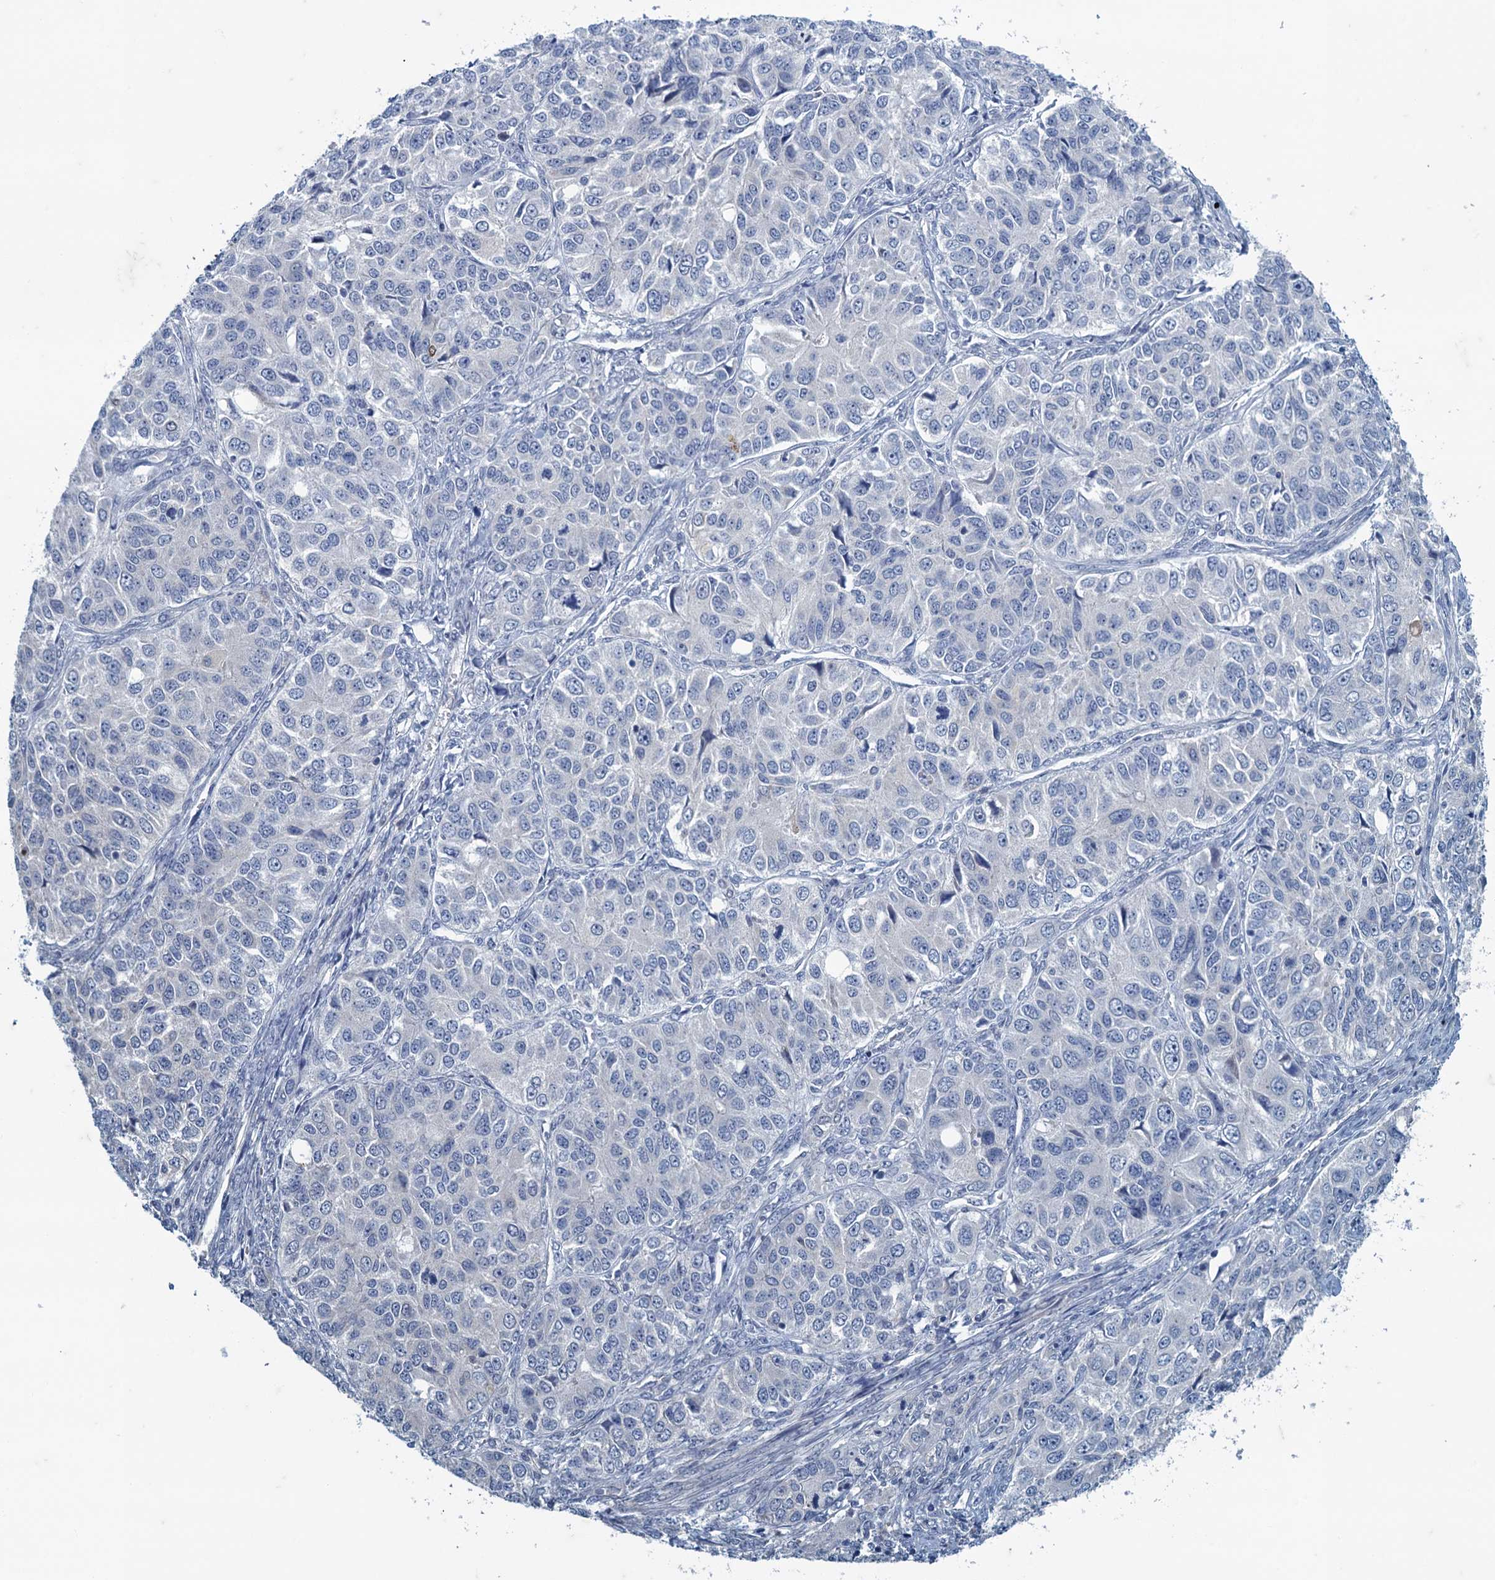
{"staining": {"intensity": "negative", "quantity": "none", "location": "none"}, "tissue": "ovarian cancer", "cell_type": "Tumor cells", "image_type": "cancer", "snomed": [{"axis": "morphology", "description": "Carcinoma, endometroid"}, {"axis": "topography", "description": "Ovary"}], "caption": "Protein analysis of endometroid carcinoma (ovarian) demonstrates no significant positivity in tumor cells.", "gene": "MAP1LC3A", "patient": {"sex": "female", "age": 51}}